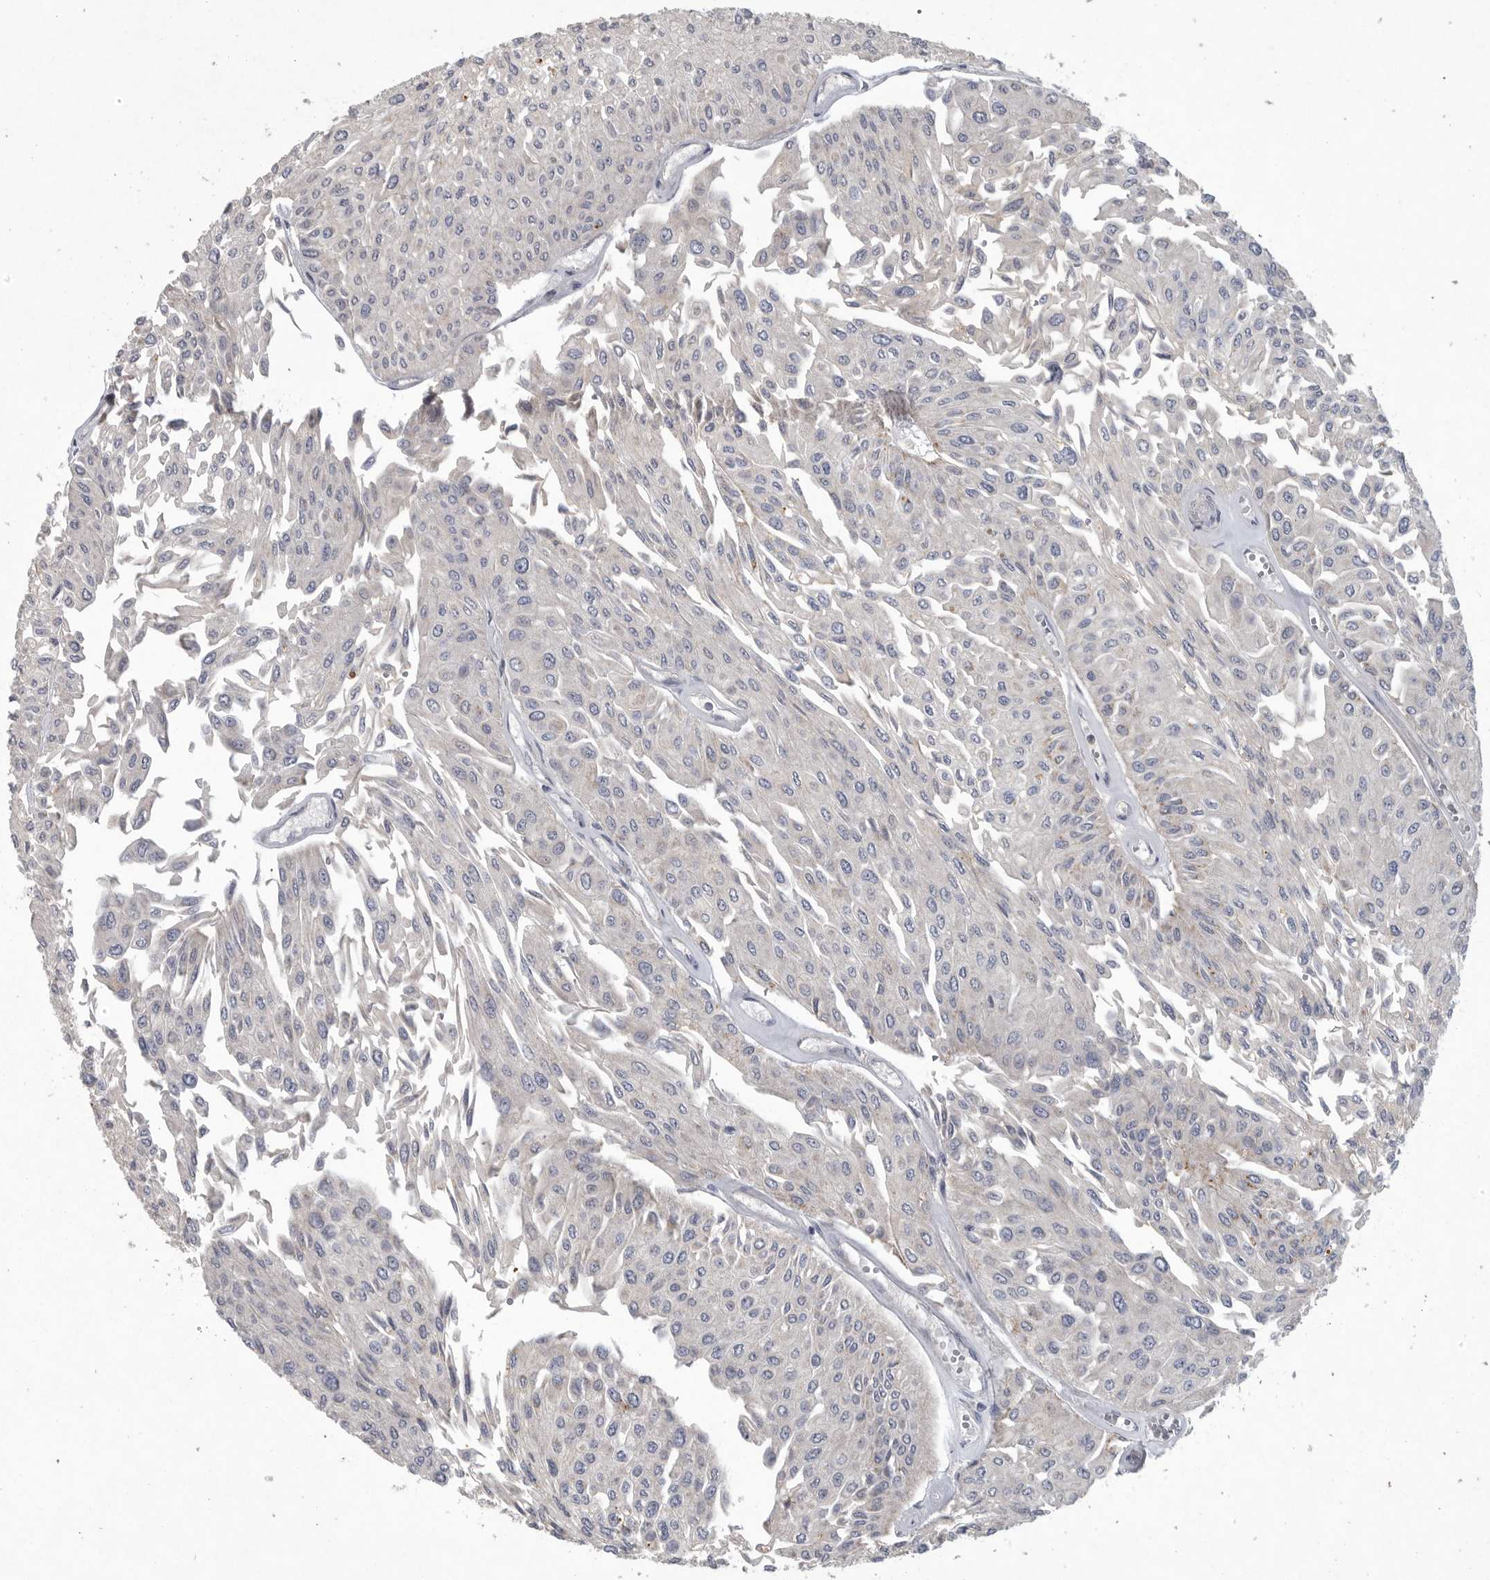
{"staining": {"intensity": "negative", "quantity": "none", "location": "none"}, "tissue": "urothelial cancer", "cell_type": "Tumor cells", "image_type": "cancer", "snomed": [{"axis": "morphology", "description": "Urothelial carcinoma, Low grade"}, {"axis": "topography", "description": "Urinary bladder"}], "caption": "Immunohistochemistry (IHC) image of neoplastic tissue: urothelial cancer stained with DAB displays no significant protein positivity in tumor cells.", "gene": "LAMTOR3", "patient": {"sex": "male", "age": 67}}